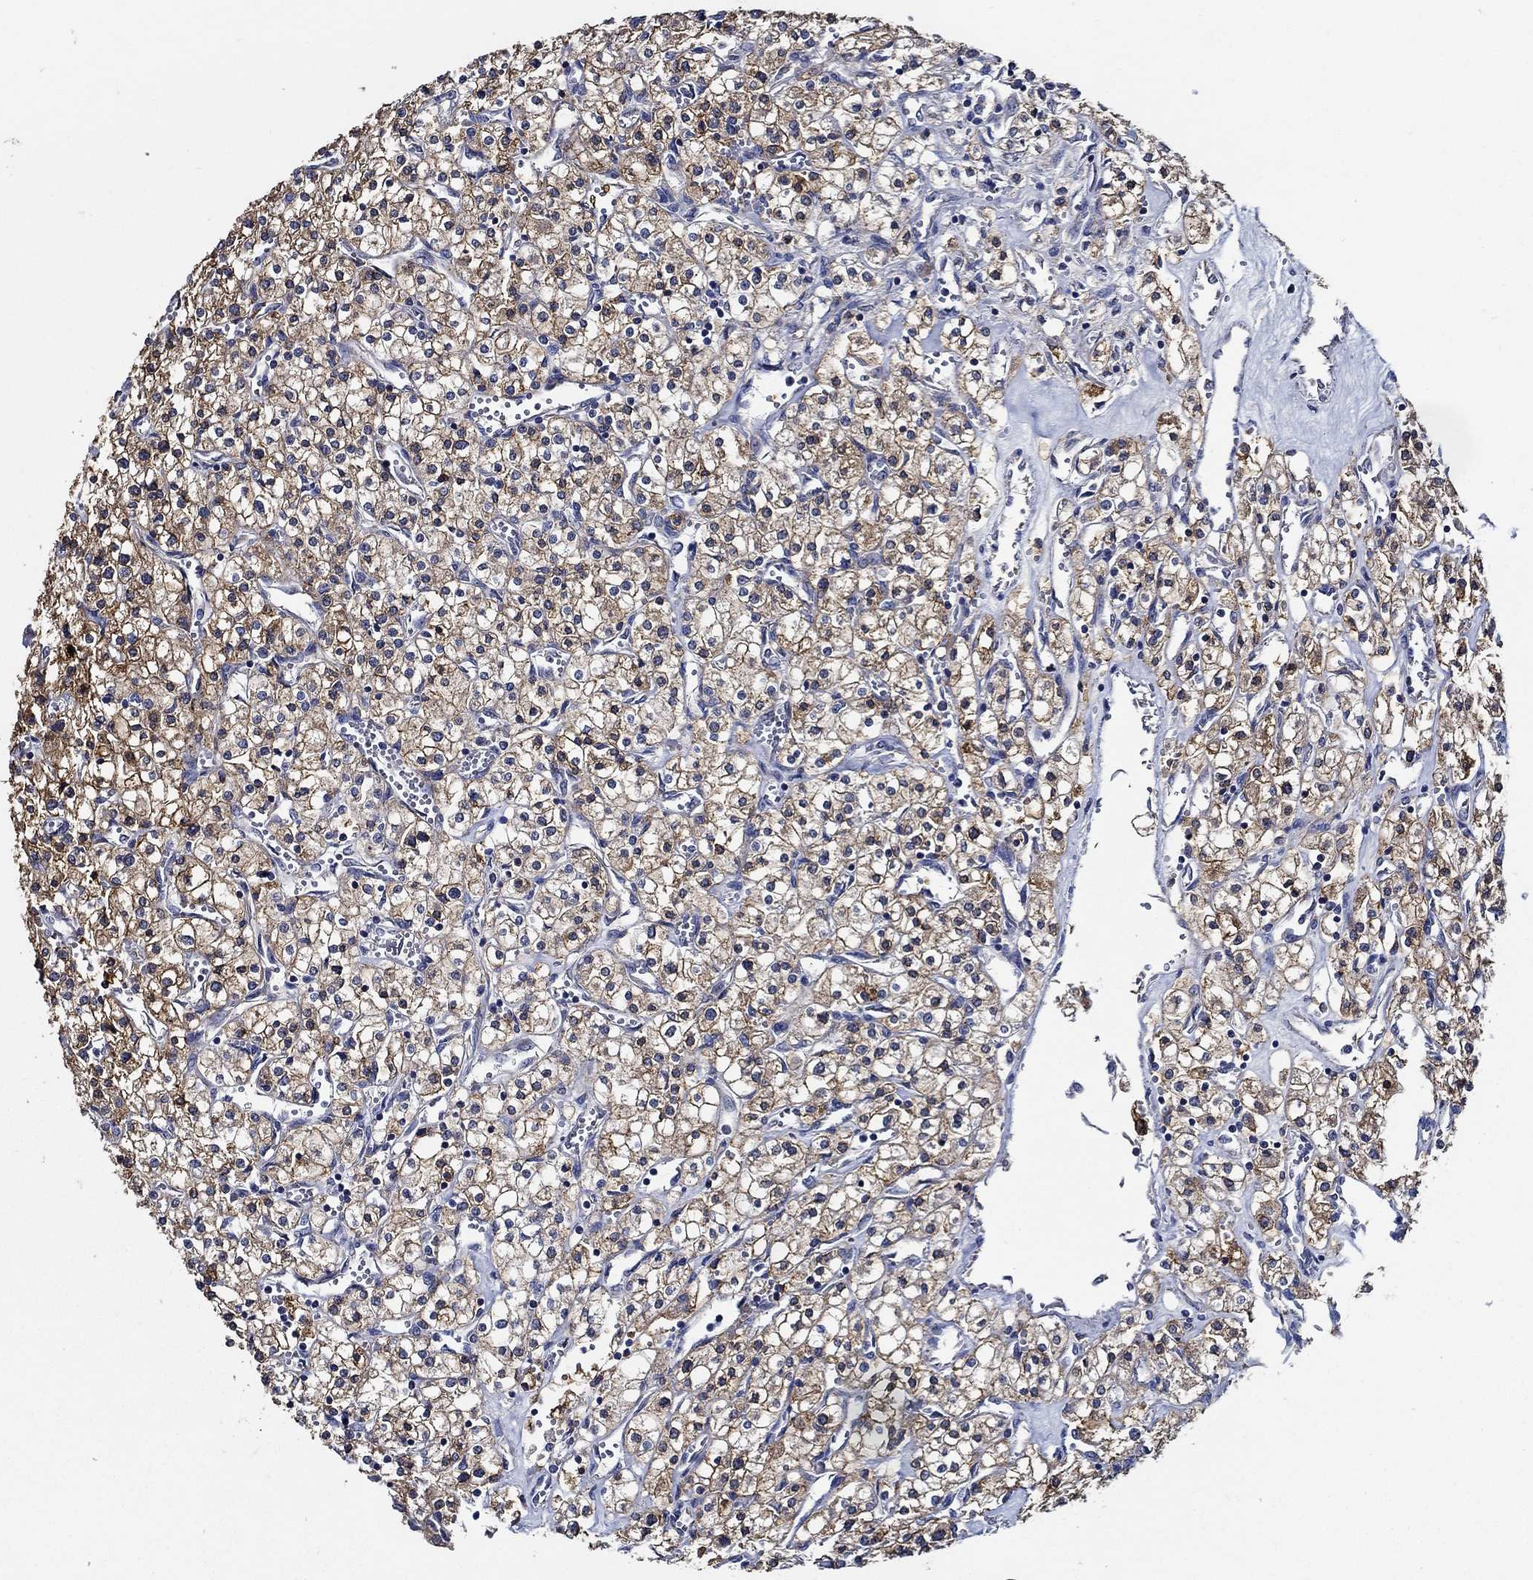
{"staining": {"intensity": "strong", "quantity": "25%-75%", "location": "cytoplasmic/membranous"}, "tissue": "renal cancer", "cell_type": "Tumor cells", "image_type": "cancer", "snomed": [{"axis": "morphology", "description": "Adenocarcinoma, NOS"}, {"axis": "topography", "description": "Kidney"}], "caption": "Renal cancer was stained to show a protein in brown. There is high levels of strong cytoplasmic/membranous expression in approximately 25%-75% of tumor cells. The staining is performed using DAB (3,3'-diaminobenzidine) brown chromogen to label protein expression. The nuclei are counter-stained blue using hematoxylin.", "gene": "WDR53", "patient": {"sex": "male", "age": 80}}